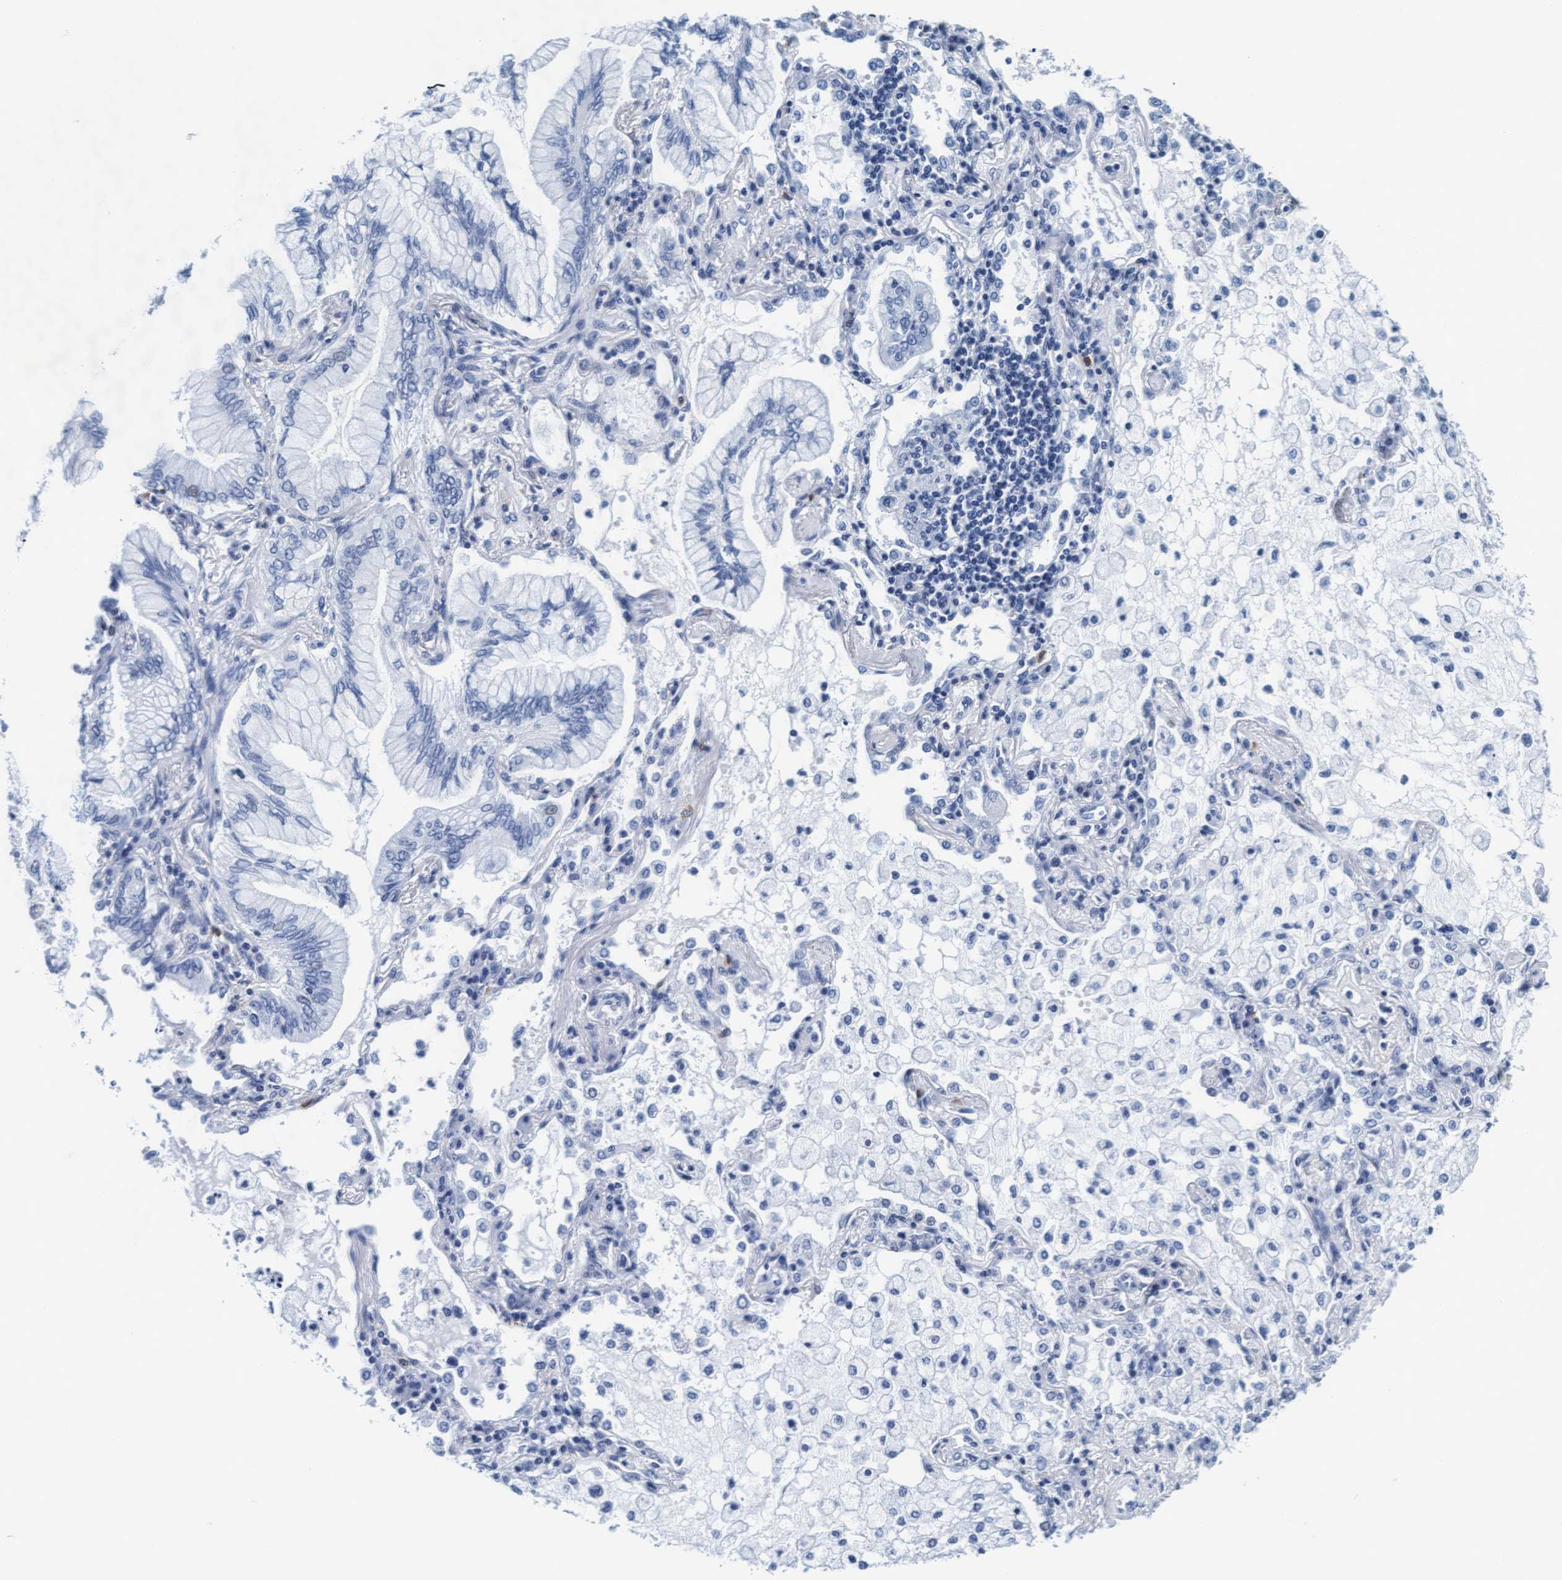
{"staining": {"intensity": "negative", "quantity": "none", "location": "none"}, "tissue": "lung cancer", "cell_type": "Tumor cells", "image_type": "cancer", "snomed": [{"axis": "morphology", "description": "Adenocarcinoma, NOS"}, {"axis": "topography", "description": "Lung"}], "caption": "High power microscopy image of an IHC histopathology image of lung cancer (adenocarcinoma), revealing no significant positivity in tumor cells.", "gene": "ARSG", "patient": {"sex": "female", "age": 70}}